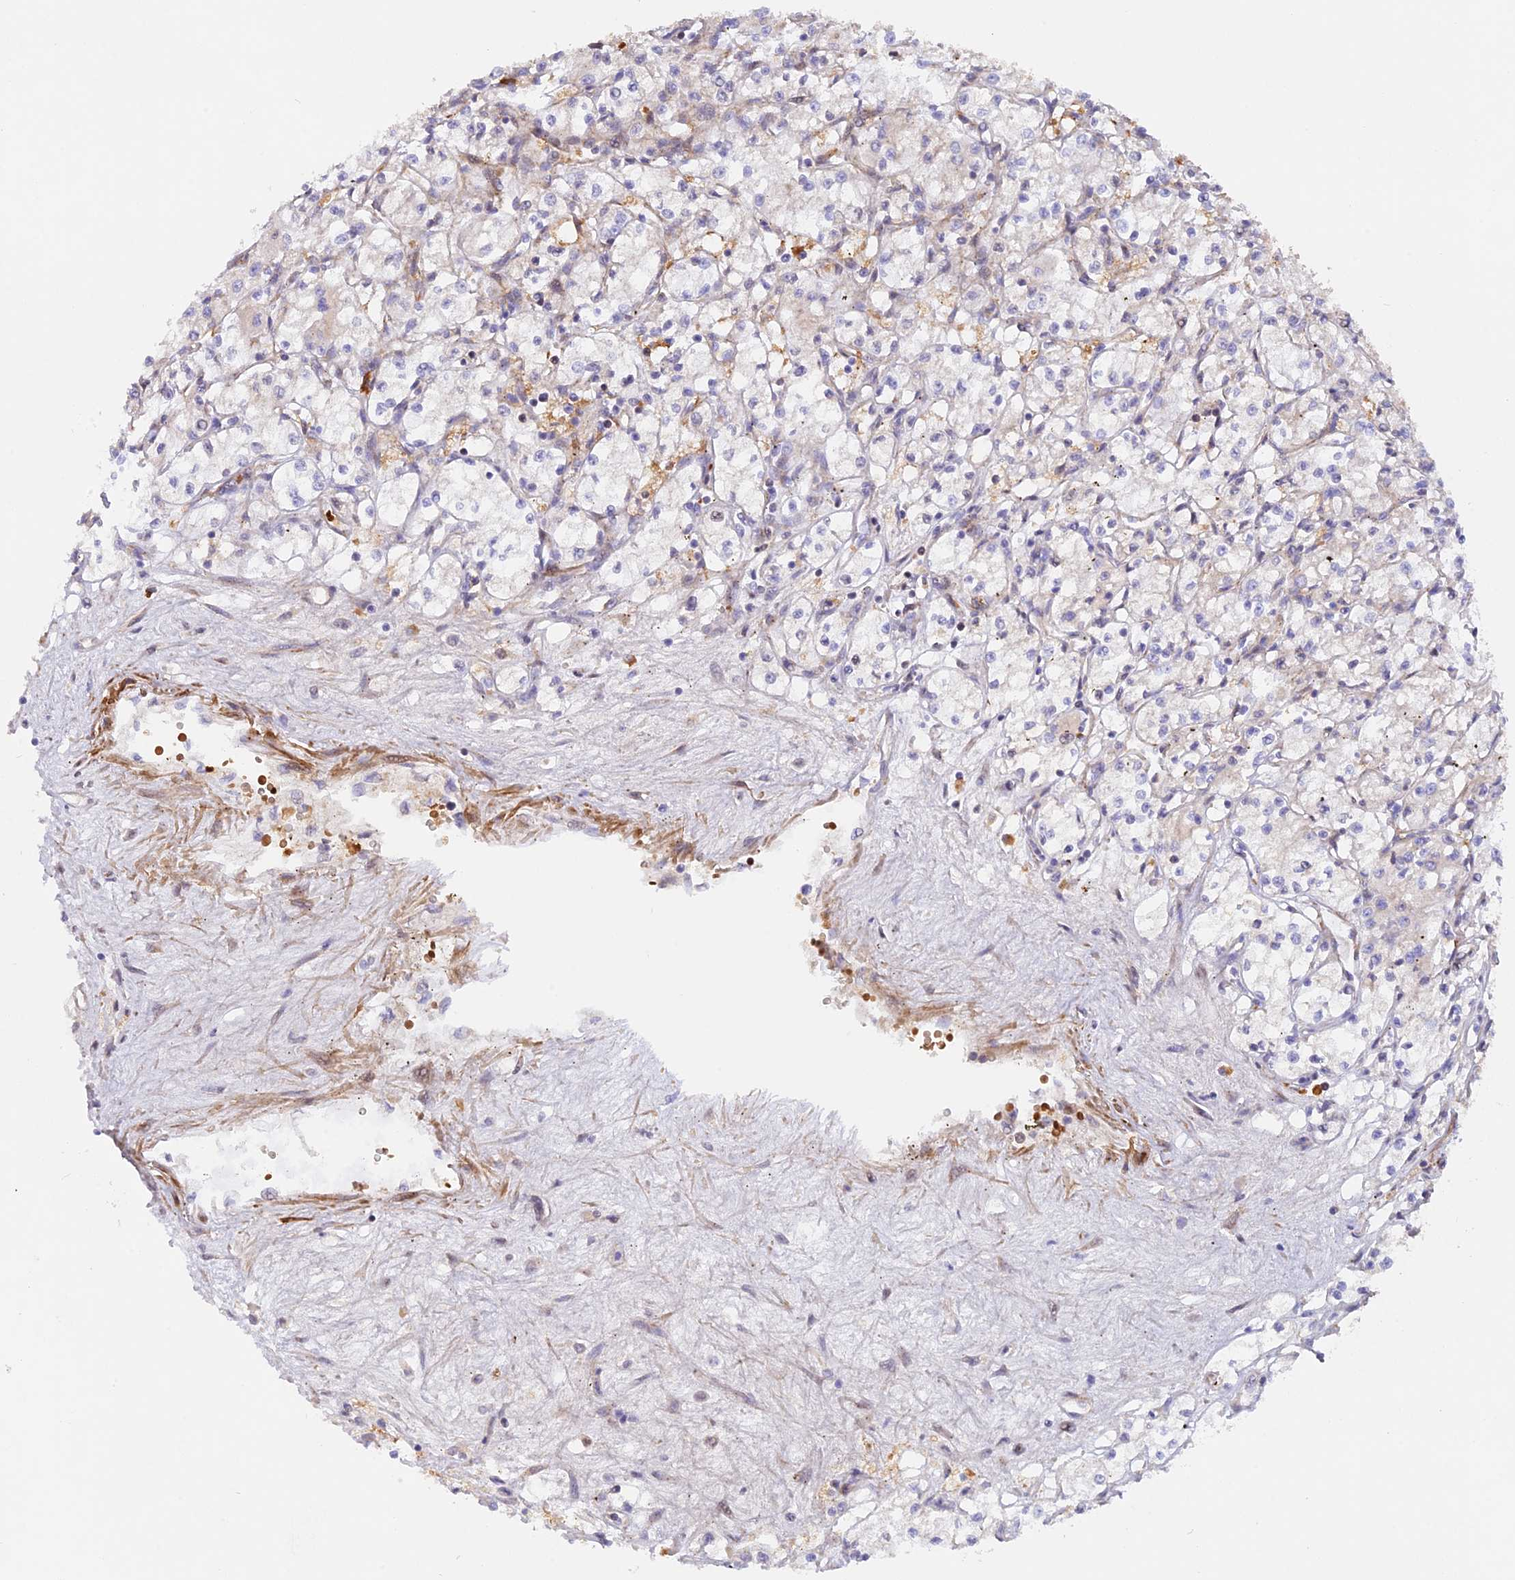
{"staining": {"intensity": "negative", "quantity": "none", "location": "none"}, "tissue": "renal cancer", "cell_type": "Tumor cells", "image_type": "cancer", "snomed": [{"axis": "morphology", "description": "Adenocarcinoma, NOS"}, {"axis": "topography", "description": "Kidney"}], "caption": "An immunohistochemistry micrograph of renal adenocarcinoma is shown. There is no staining in tumor cells of renal adenocarcinoma. (Stains: DAB (3,3'-diaminobenzidine) immunohistochemistry with hematoxylin counter stain, Microscopy: brightfield microscopy at high magnification).", "gene": "WDFY4", "patient": {"sex": "male", "age": 59}}